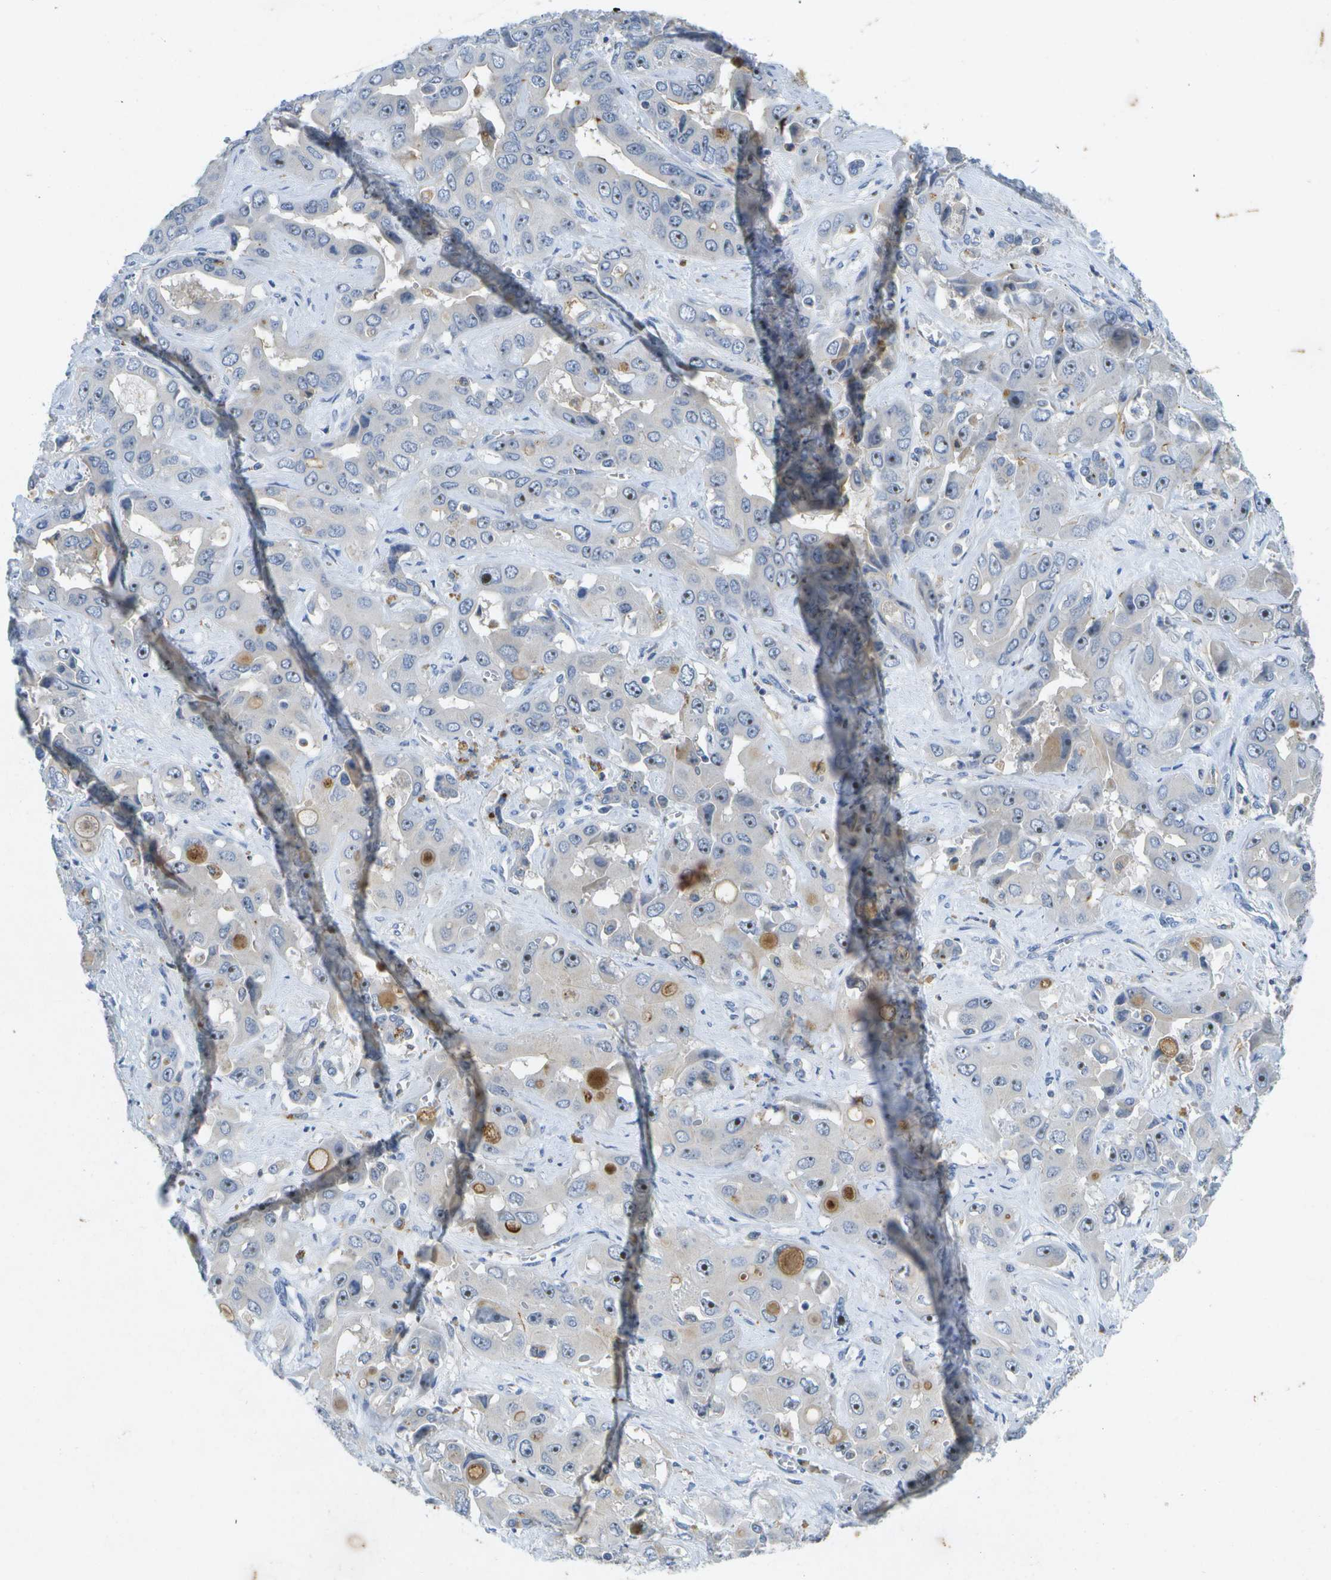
{"staining": {"intensity": "weak", "quantity": "25%-75%", "location": "cytoplasmic/membranous,nuclear"}, "tissue": "liver cancer", "cell_type": "Tumor cells", "image_type": "cancer", "snomed": [{"axis": "morphology", "description": "Cholangiocarcinoma"}, {"axis": "topography", "description": "Liver"}], "caption": "Cholangiocarcinoma (liver) stained with DAB (3,3'-diaminobenzidine) IHC demonstrates low levels of weak cytoplasmic/membranous and nuclear positivity in about 25%-75% of tumor cells.", "gene": "LIPG", "patient": {"sex": "female", "age": 52}}